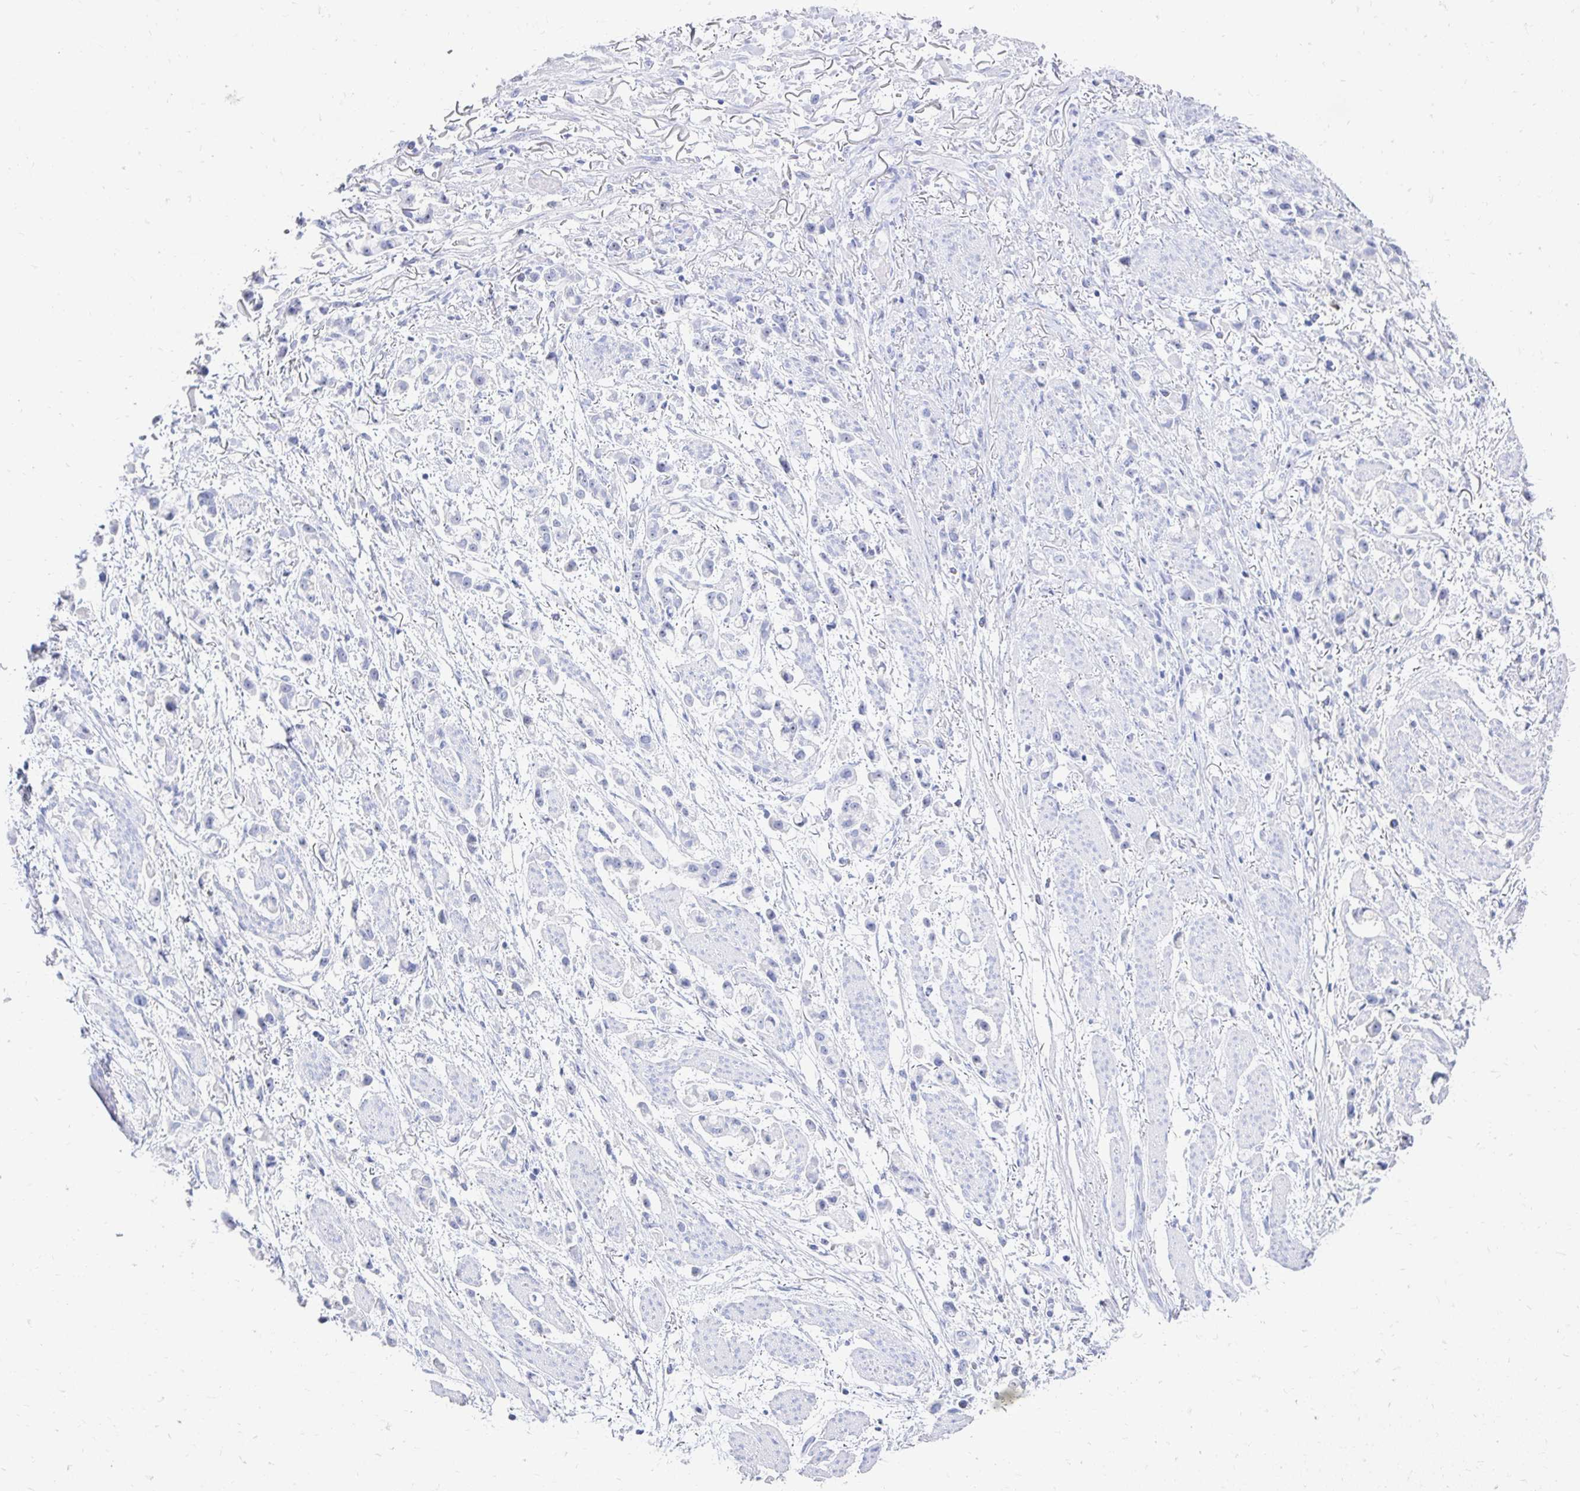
{"staining": {"intensity": "negative", "quantity": "none", "location": "none"}, "tissue": "stomach cancer", "cell_type": "Tumor cells", "image_type": "cancer", "snomed": [{"axis": "morphology", "description": "Adenocarcinoma, NOS"}, {"axis": "topography", "description": "Stomach"}], "caption": "DAB (3,3'-diaminobenzidine) immunohistochemical staining of adenocarcinoma (stomach) demonstrates no significant positivity in tumor cells.", "gene": "CST6", "patient": {"sex": "female", "age": 81}}